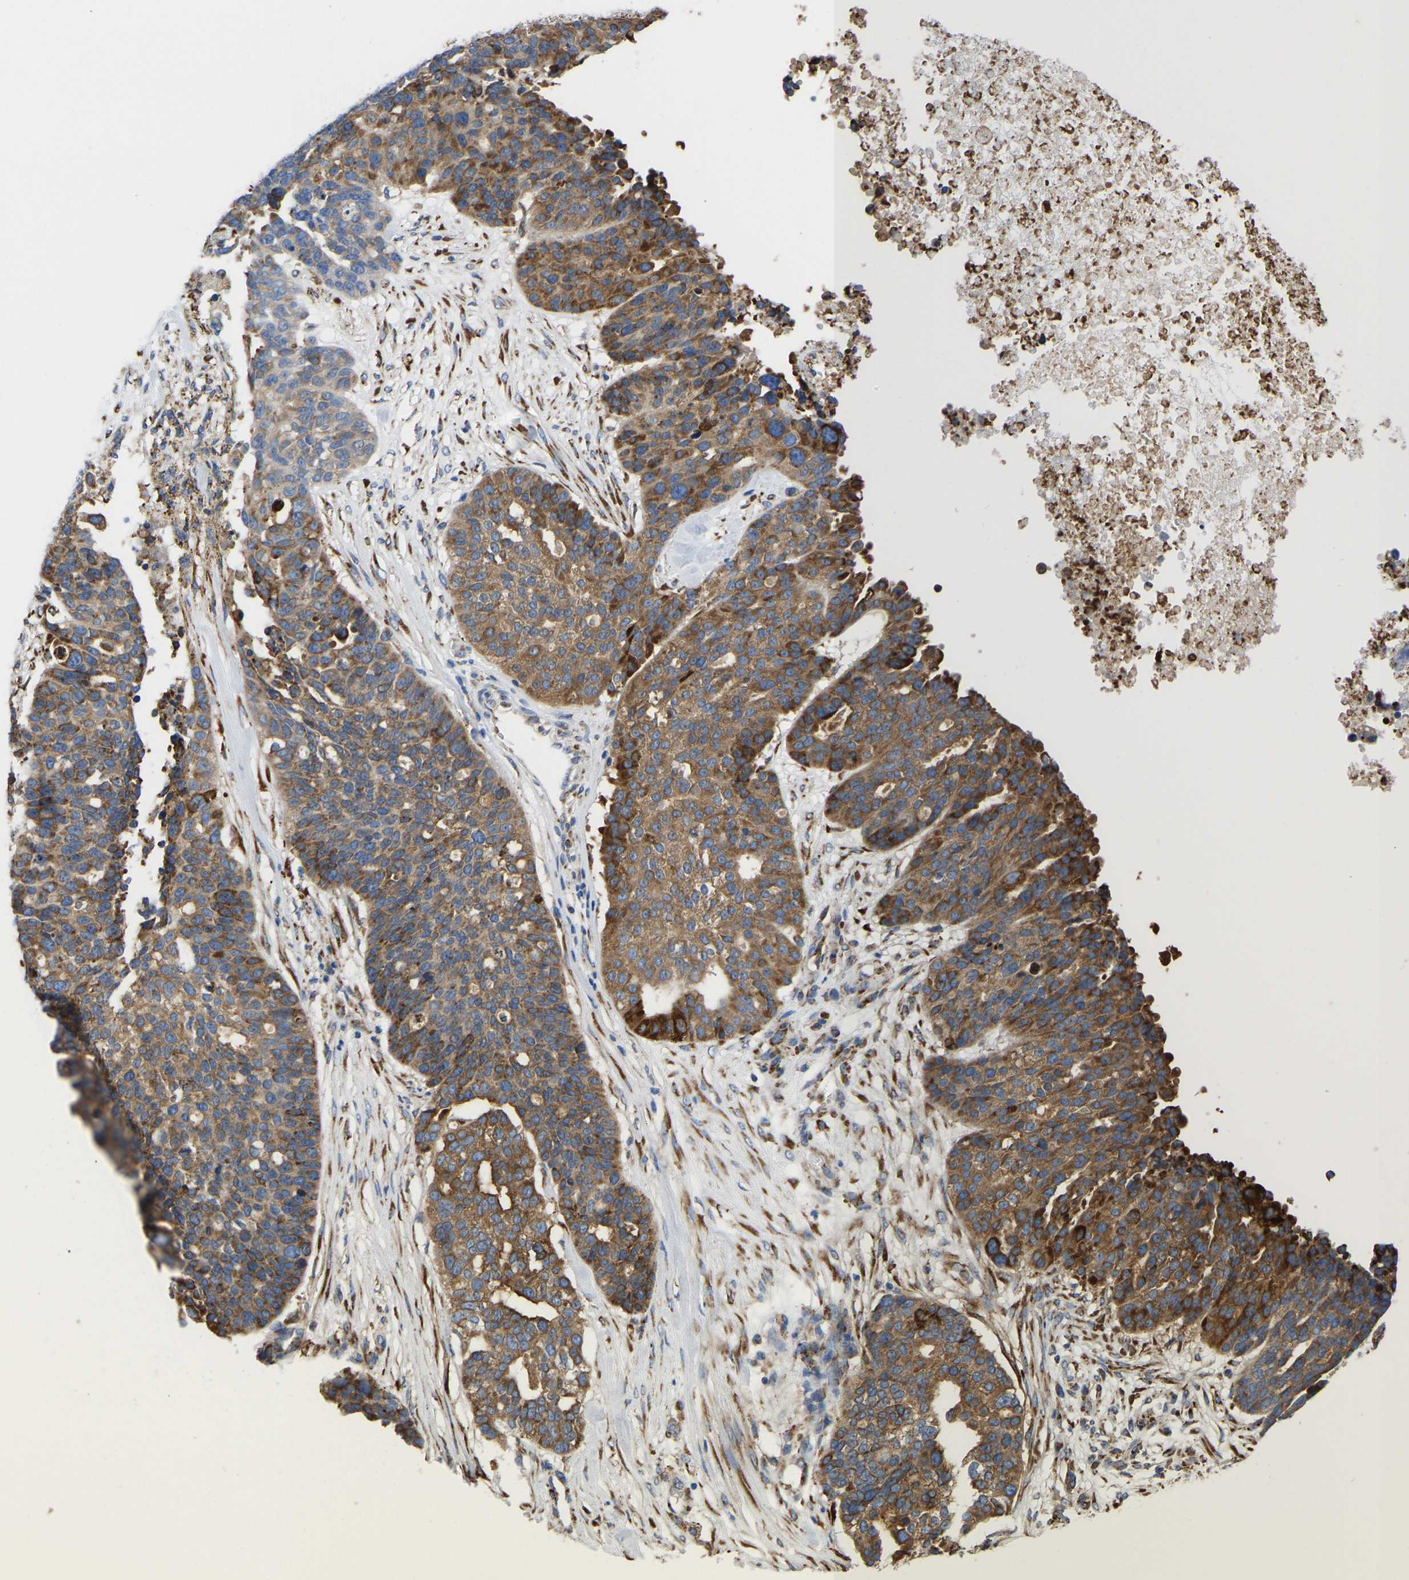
{"staining": {"intensity": "moderate", "quantity": ">75%", "location": "cytoplasmic/membranous"}, "tissue": "ovarian cancer", "cell_type": "Tumor cells", "image_type": "cancer", "snomed": [{"axis": "morphology", "description": "Cystadenocarcinoma, serous, NOS"}, {"axis": "topography", "description": "Ovary"}], "caption": "Immunohistochemical staining of human ovarian cancer (serous cystadenocarcinoma) reveals moderate cytoplasmic/membranous protein staining in about >75% of tumor cells. (DAB IHC, brown staining for protein, blue staining for nuclei).", "gene": "P4HB", "patient": {"sex": "female", "age": 59}}